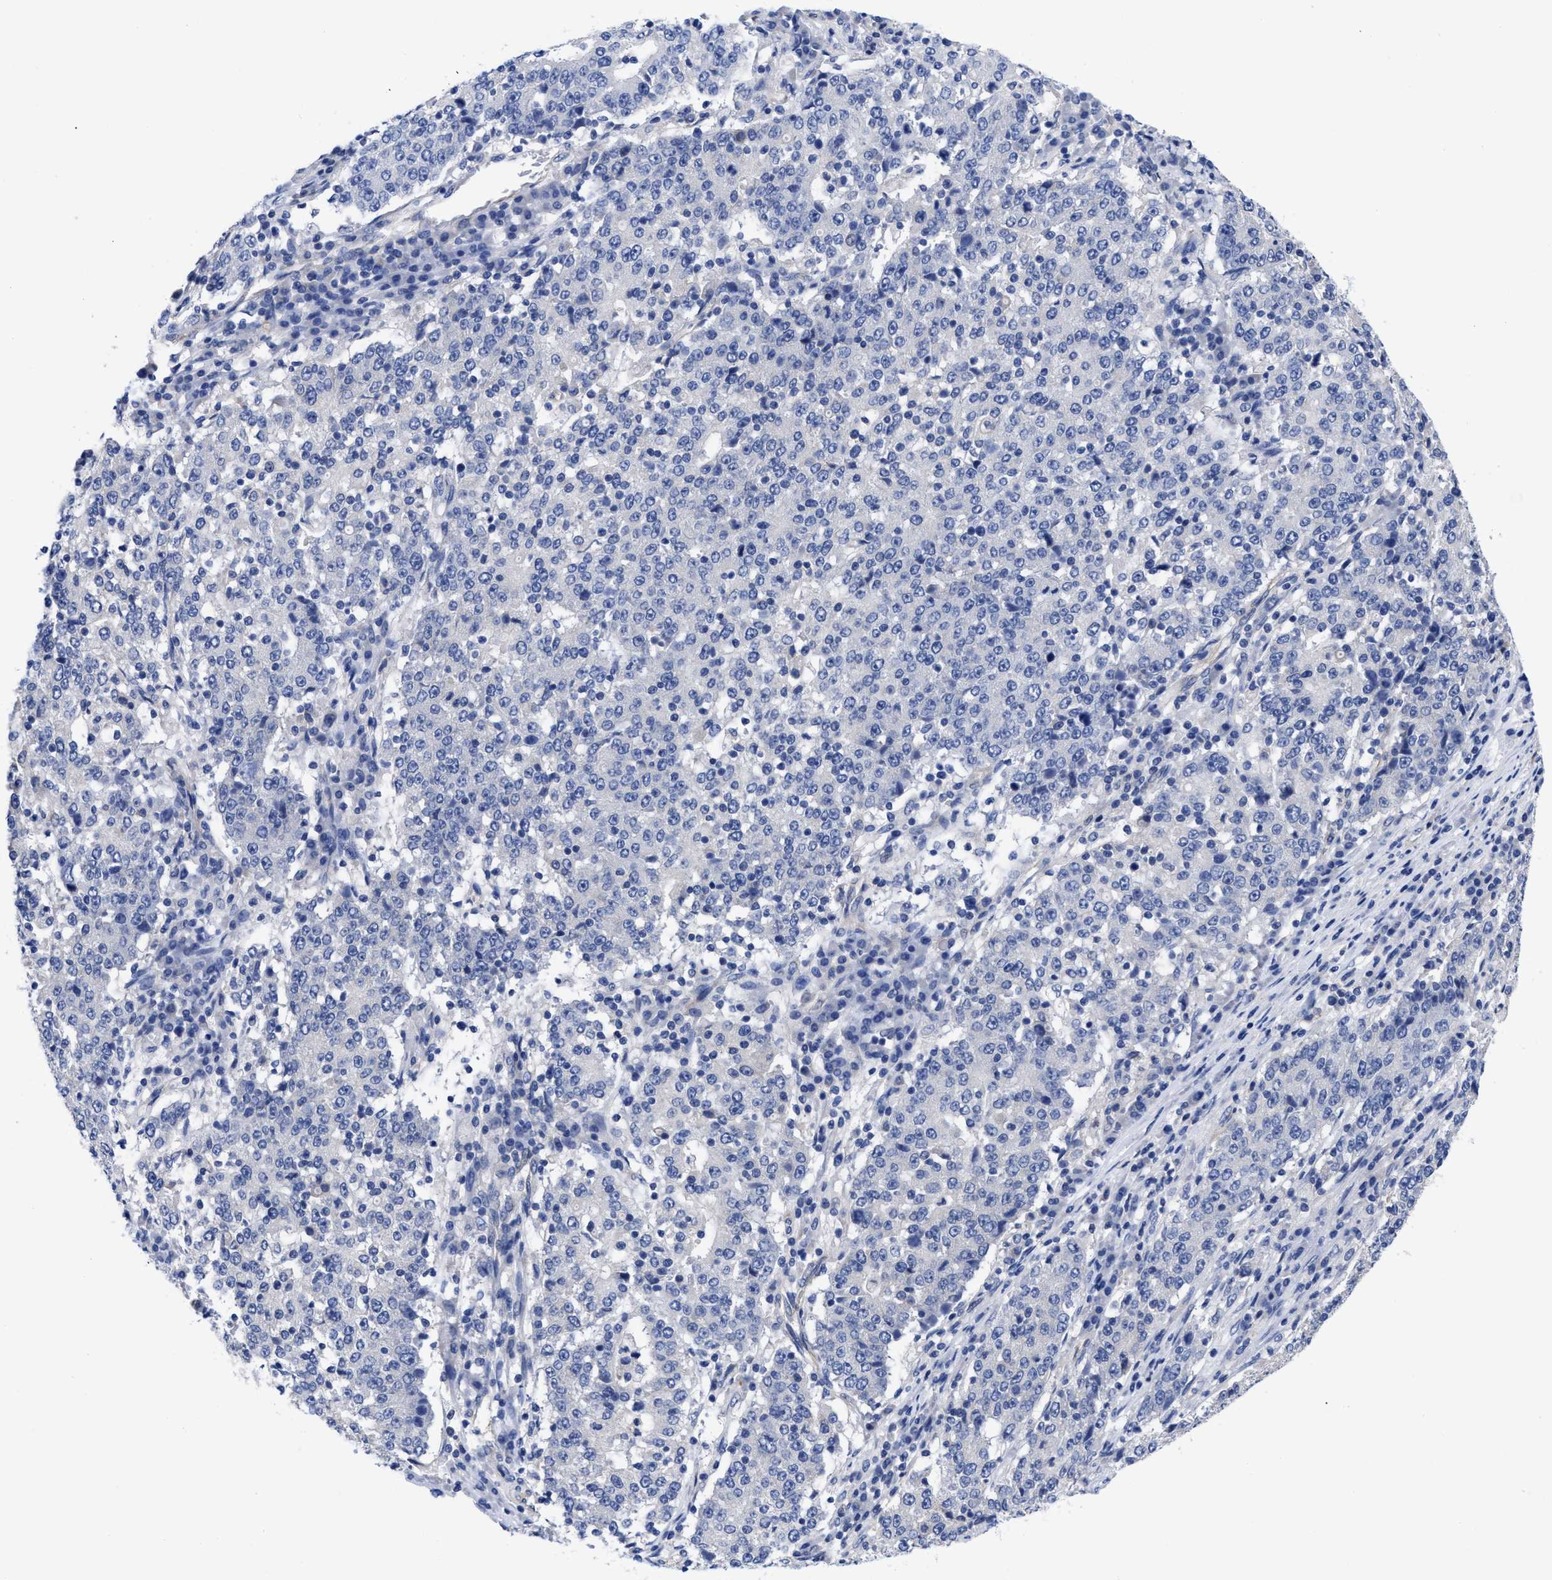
{"staining": {"intensity": "negative", "quantity": "none", "location": "none"}, "tissue": "stomach cancer", "cell_type": "Tumor cells", "image_type": "cancer", "snomed": [{"axis": "morphology", "description": "Adenocarcinoma, NOS"}, {"axis": "topography", "description": "Stomach"}], "caption": "Stomach cancer stained for a protein using immunohistochemistry (IHC) reveals no staining tumor cells.", "gene": "IRAG2", "patient": {"sex": "male", "age": 59}}